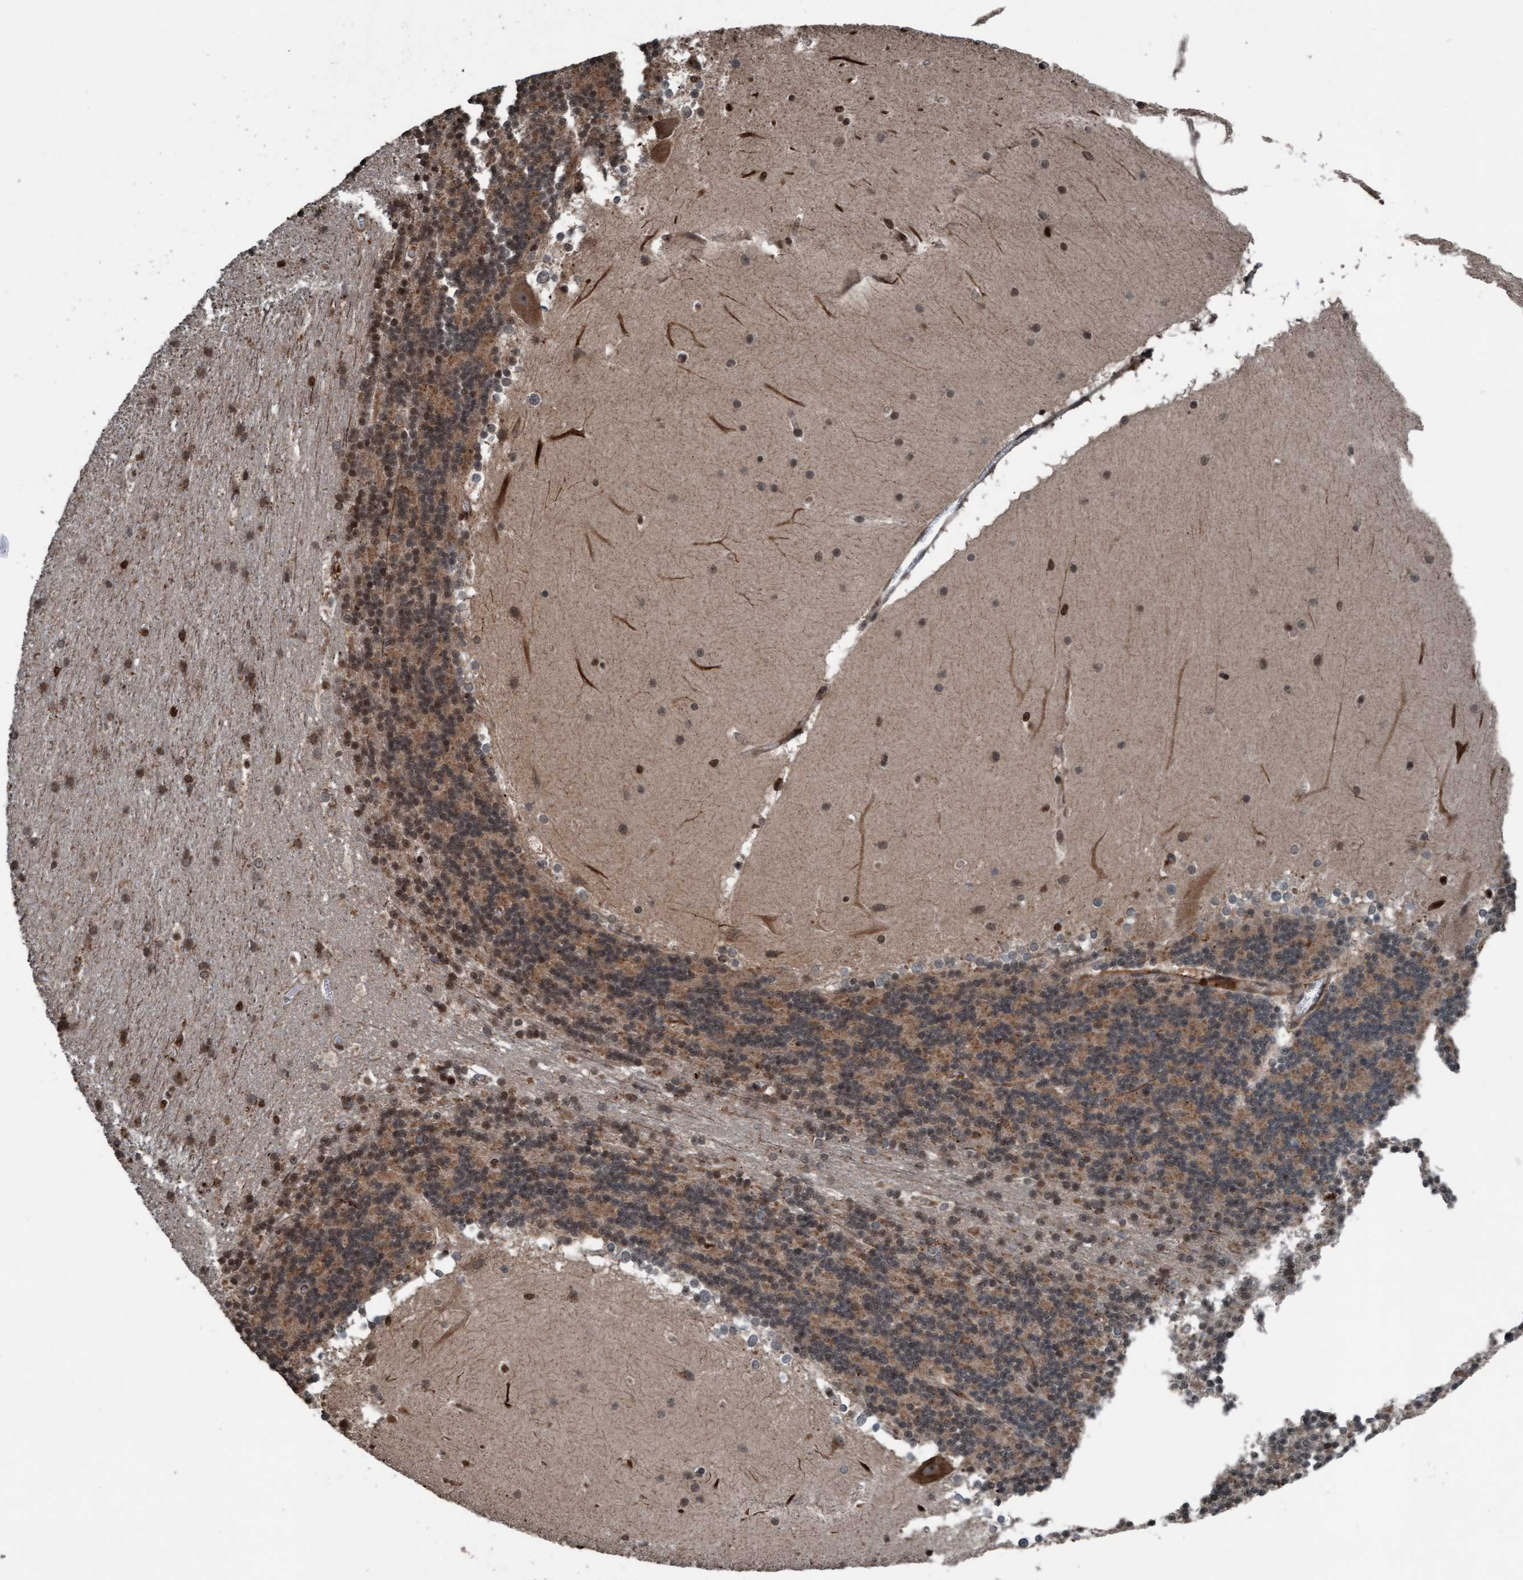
{"staining": {"intensity": "weak", "quantity": ">75%", "location": "cytoplasmic/membranous"}, "tissue": "cerebellum", "cell_type": "Cells in granular layer", "image_type": "normal", "snomed": [{"axis": "morphology", "description": "Normal tissue, NOS"}, {"axis": "topography", "description": "Cerebellum"}], "caption": "Protein expression by immunohistochemistry (IHC) displays weak cytoplasmic/membranous expression in approximately >75% of cells in granular layer in normal cerebellum.", "gene": "PLXNB2", "patient": {"sex": "female", "age": 19}}